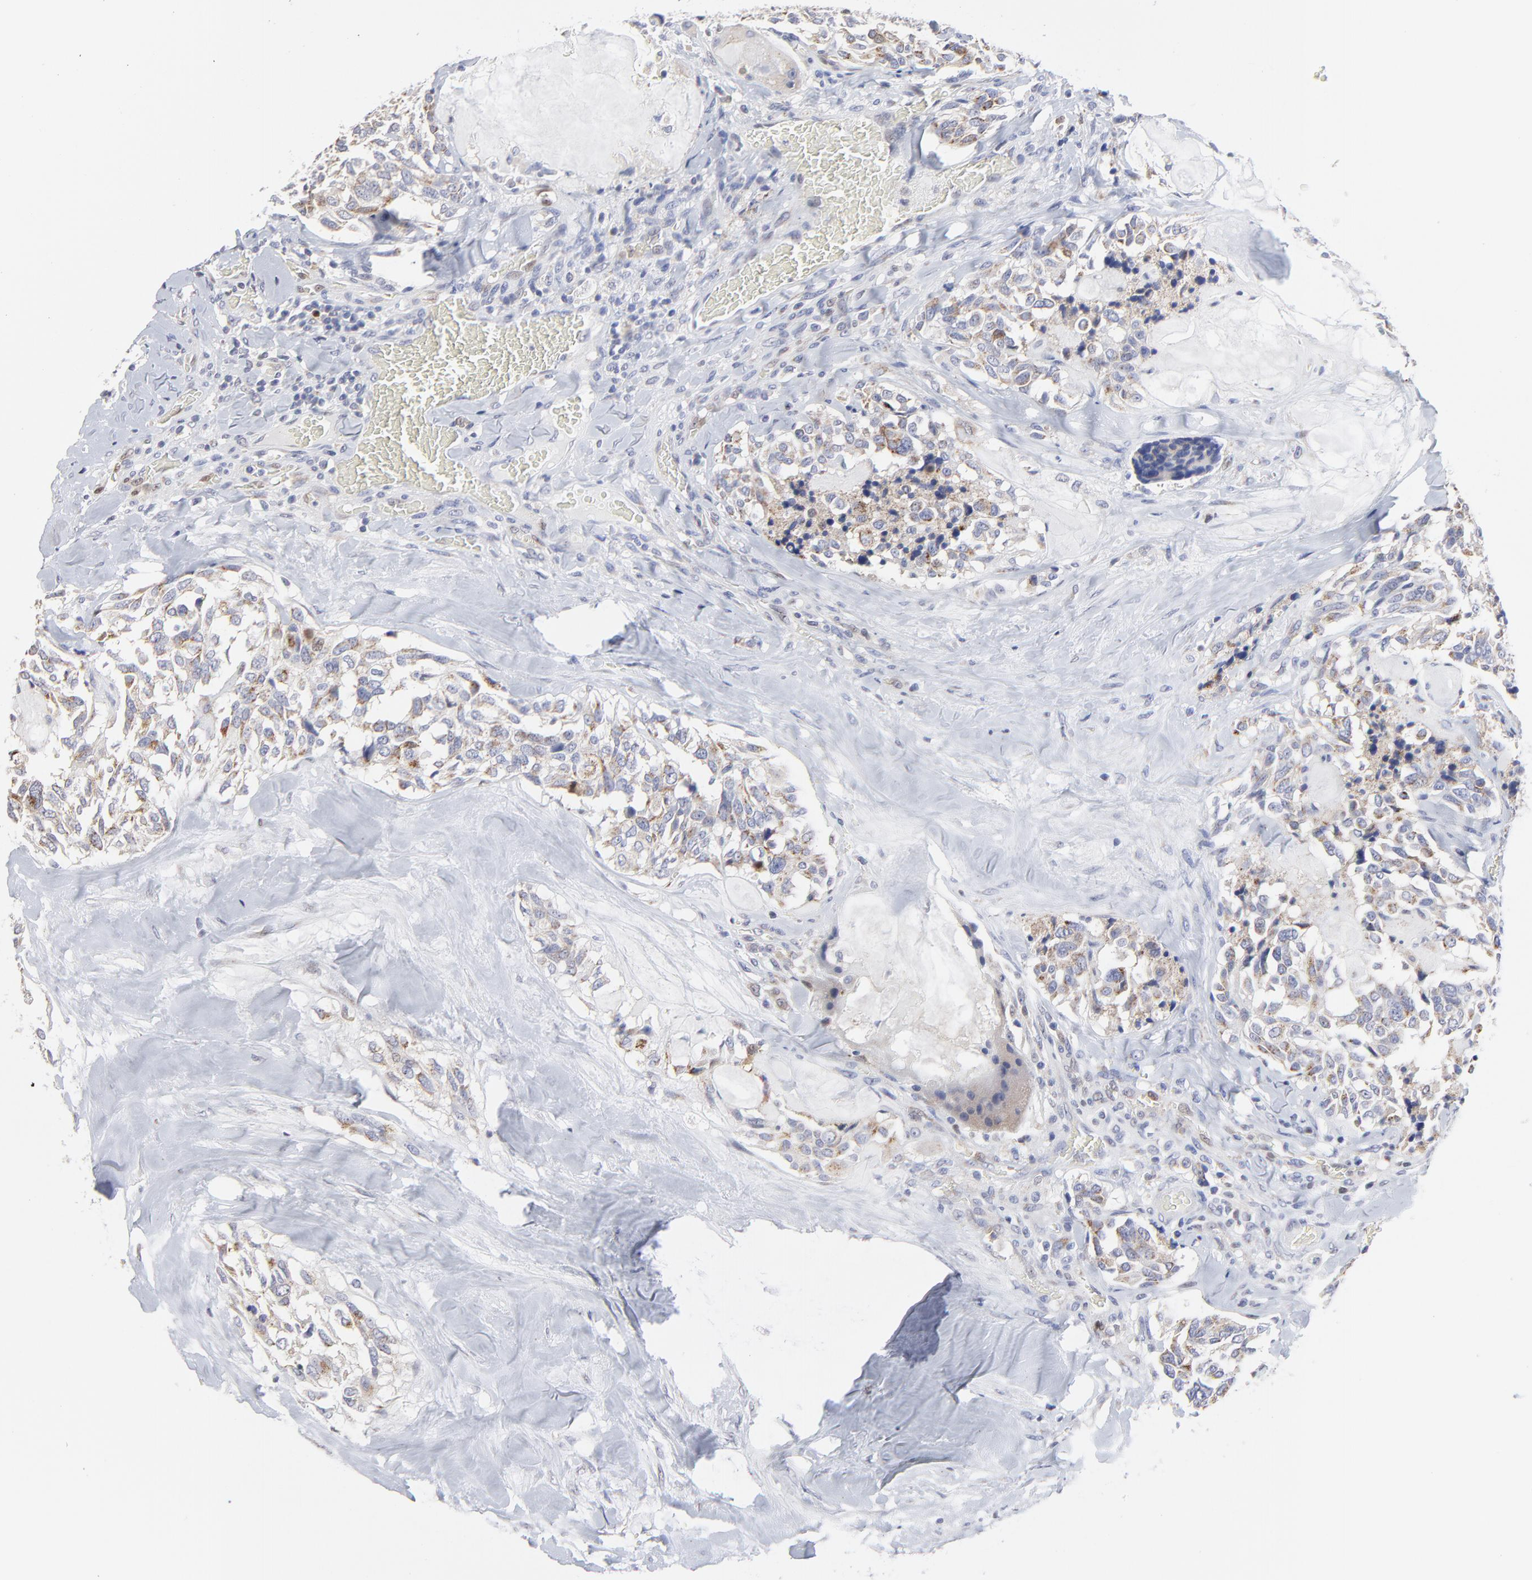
{"staining": {"intensity": "moderate", "quantity": "<25%", "location": "cytoplasmic/membranous"}, "tissue": "thyroid cancer", "cell_type": "Tumor cells", "image_type": "cancer", "snomed": [{"axis": "morphology", "description": "Papillary adenocarcinoma, NOS"}, {"axis": "topography", "description": "Thyroid gland"}], "caption": "The immunohistochemical stain shows moderate cytoplasmic/membranous staining in tumor cells of papillary adenocarcinoma (thyroid) tissue.", "gene": "NCAPH", "patient": {"sex": "male", "age": 87}}